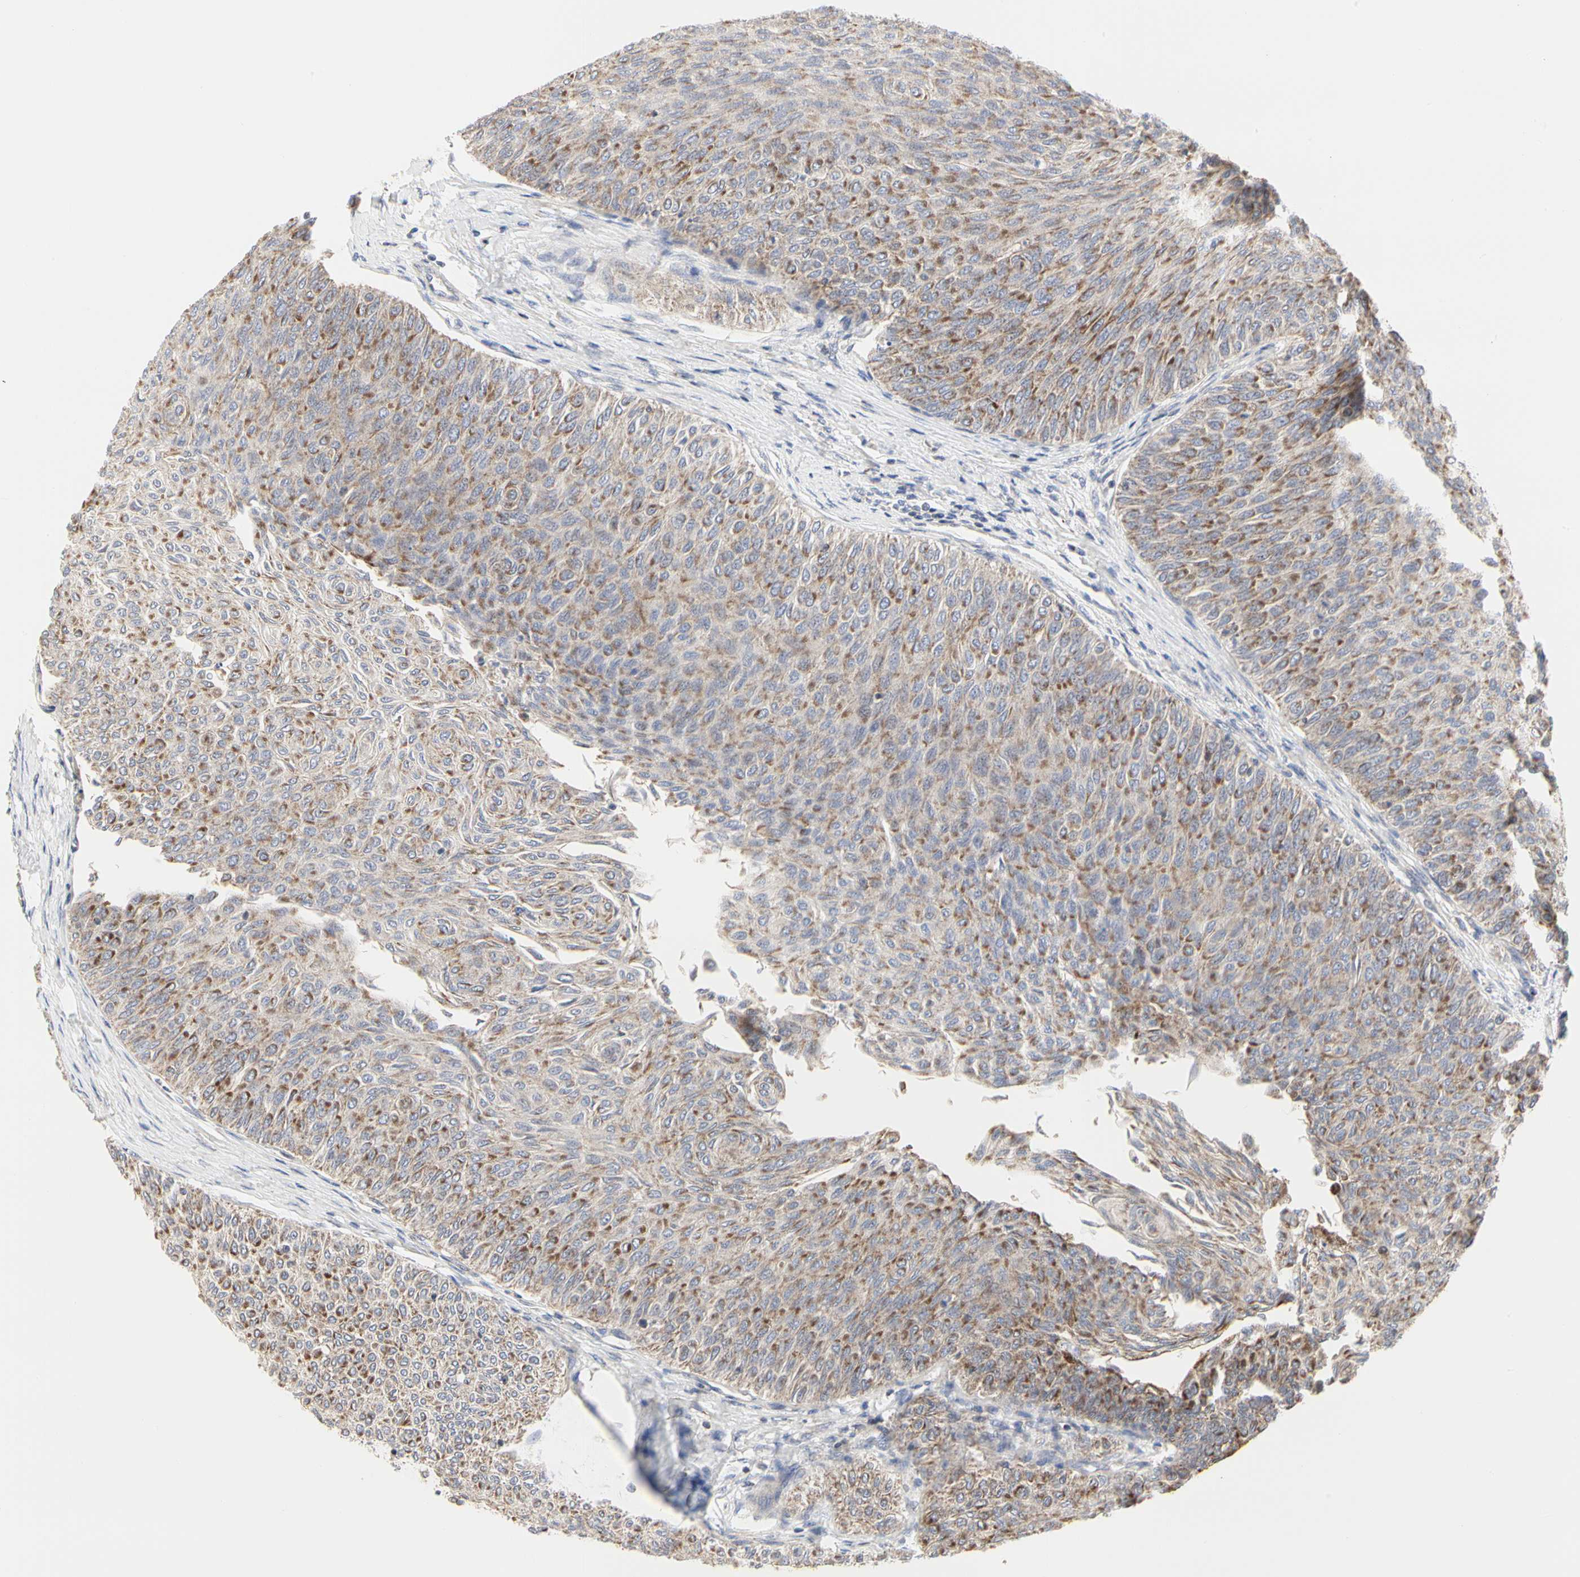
{"staining": {"intensity": "moderate", "quantity": ">75%", "location": "cytoplasmic/membranous"}, "tissue": "urothelial cancer", "cell_type": "Tumor cells", "image_type": "cancer", "snomed": [{"axis": "morphology", "description": "Urothelial carcinoma, Low grade"}, {"axis": "topography", "description": "Urinary bladder"}], "caption": "Tumor cells demonstrate medium levels of moderate cytoplasmic/membranous expression in approximately >75% of cells in low-grade urothelial carcinoma. Nuclei are stained in blue.", "gene": "TSKU", "patient": {"sex": "male", "age": 78}}